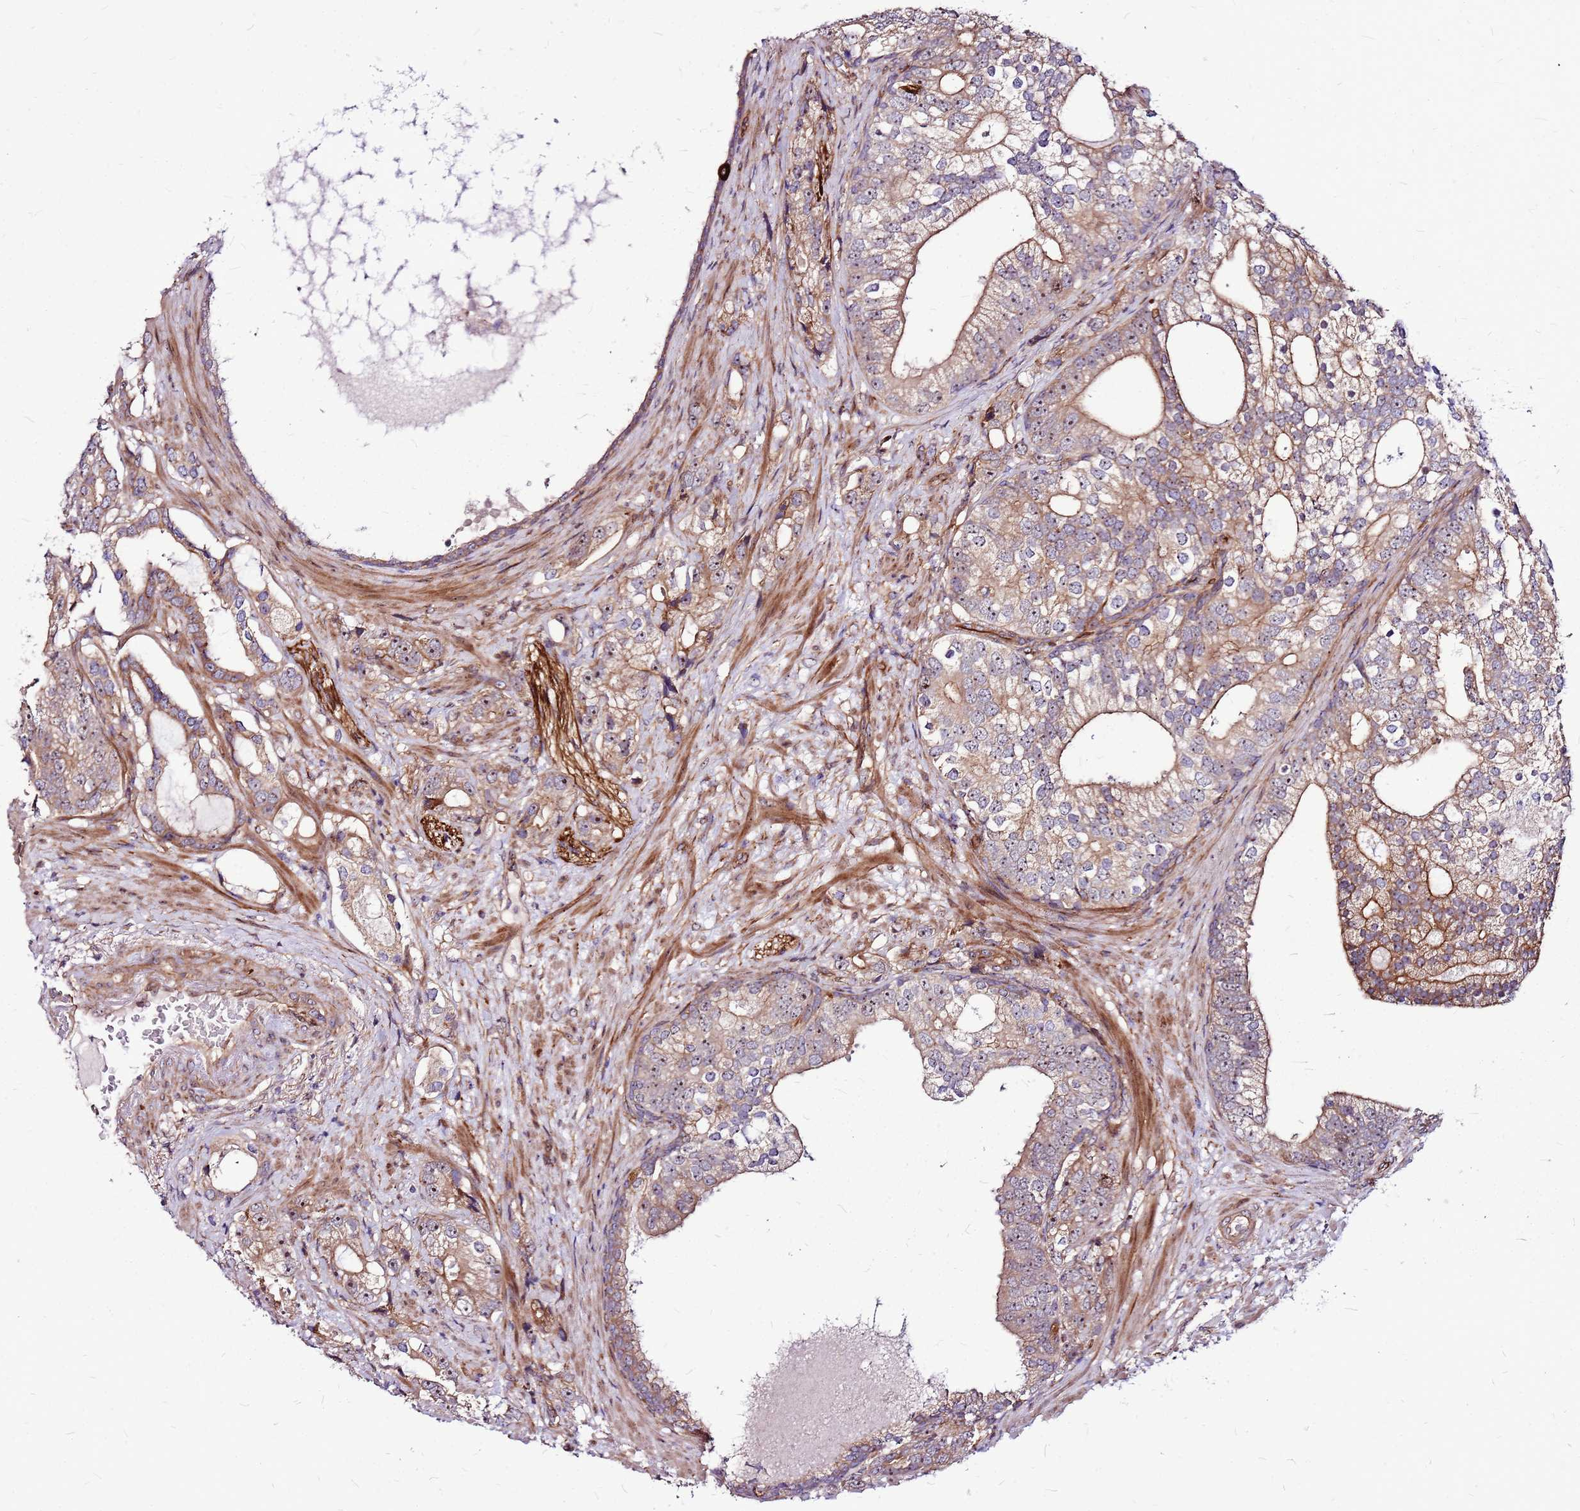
{"staining": {"intensity": "moderate", "quantity": ">75%", "location": "cytoplasmic/membranous"}, "tissue": "prostate cancer", "cell_type": "Tumor cells", "image_type": "cancer", "snomed": [{"axis": "morphology", "description": "Adenocarcinoma, High grade"}, {"axis": "topography", "description": "Prostate"}], "caption": "Immunohistochemistry (IHC) staining of prostate cancer (adenocarcinoma (high-grade)), which reveals medium levels of moderate cytoplasmic/membranous positivity in about >75% of tumor cells indicating moderate cytoplasmic/membranous protein expression. The staining was performed using DAB (brown) for protein detection and nuclei were counterstained in hematoxylin (blue).", "gene": "TOPAZ1", "patient": {"sex": "male", "age": 75}}